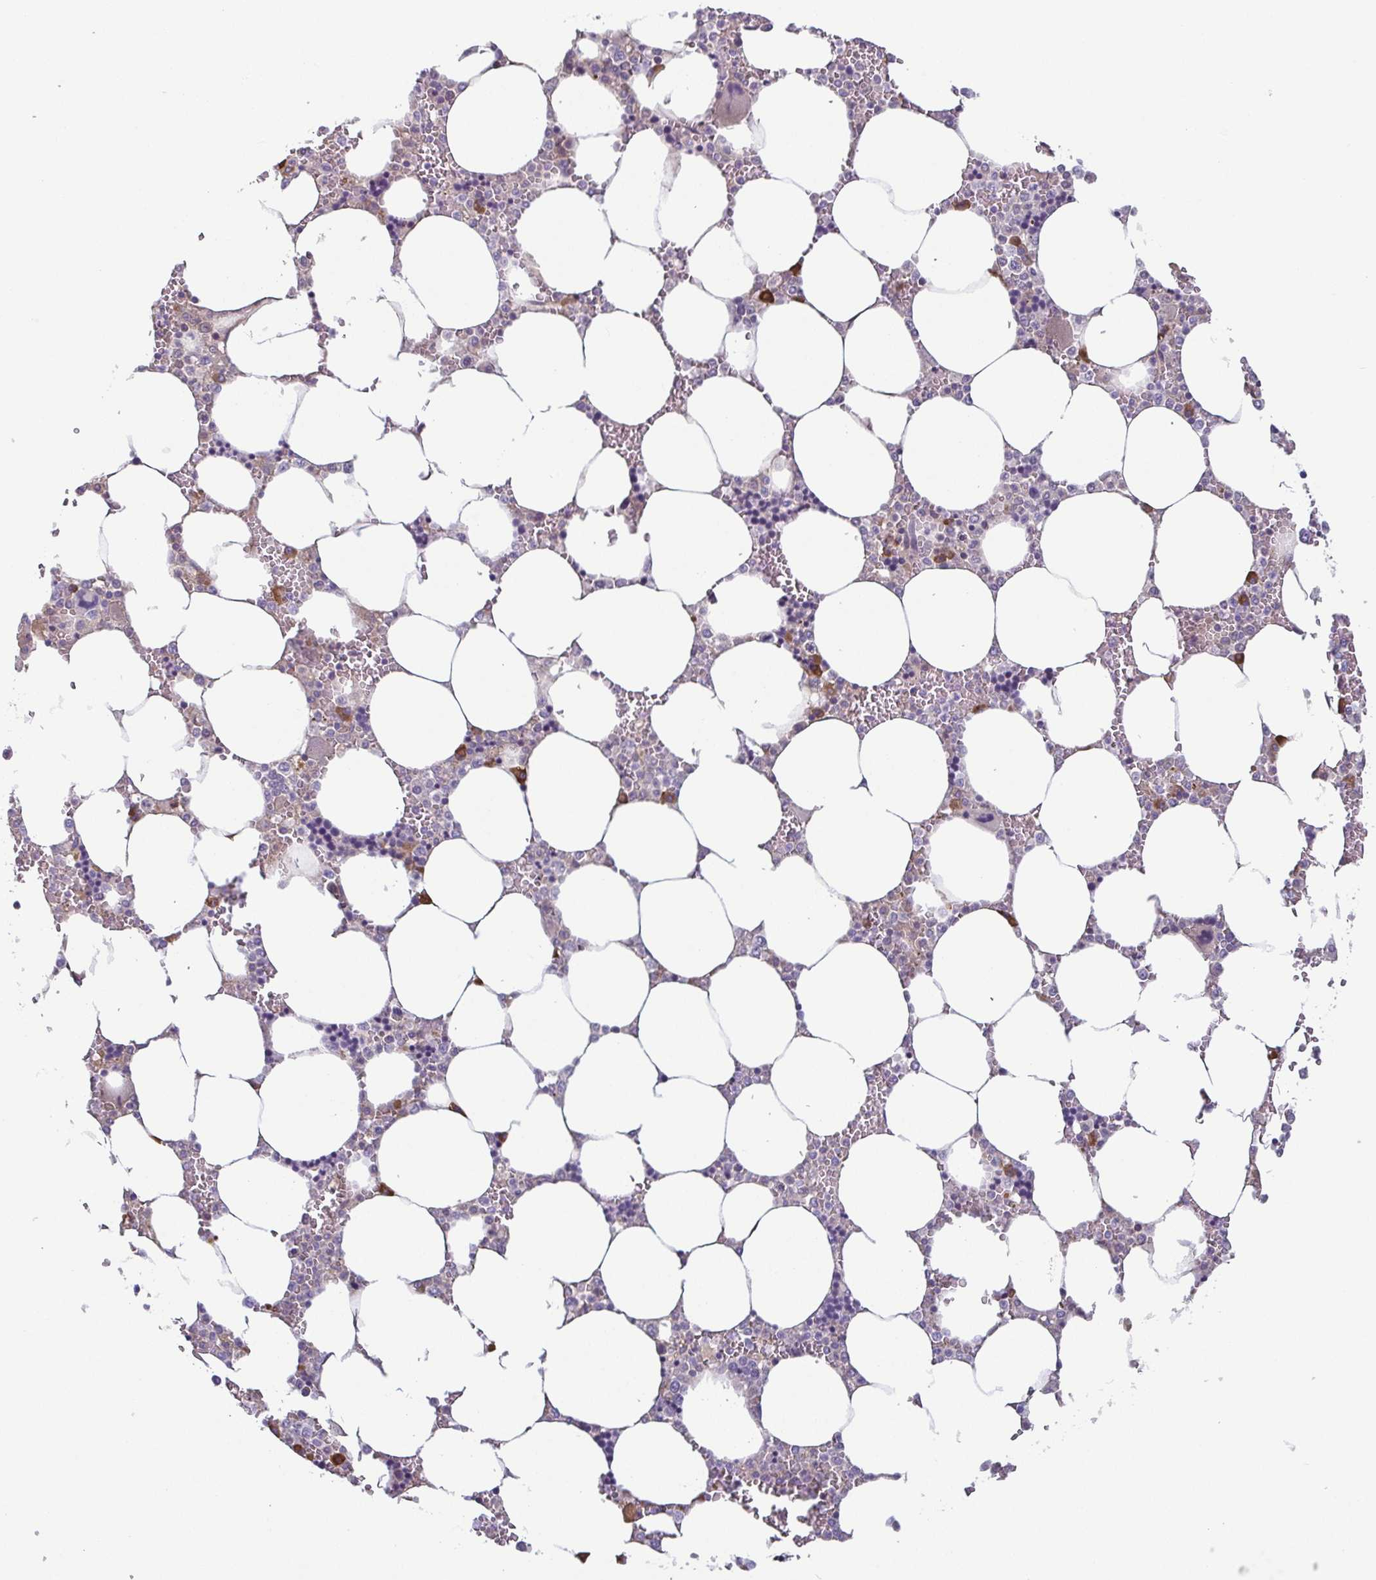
{"staining": {"intensity": "strong", "quantity": "<25%", "location": "cytoplasmic/membranous"}, "tissue": "bone marrow", "cell_type": "Hematopoietic cells", "image_type": "normal", "snomed": [{"axis": "morphology", "description": "Normal tissue, NOS"}, {"axis": "topography", "description": "Bone marrow"}], "caption": "Brown immunohistochemical staining in benign bone marrow demonstrates strong cytoplasmic/membranous expression in about <25% of hematopoietic cells.", "gene": "ECM1", "patient": {"sex": "male", "age": 64}}